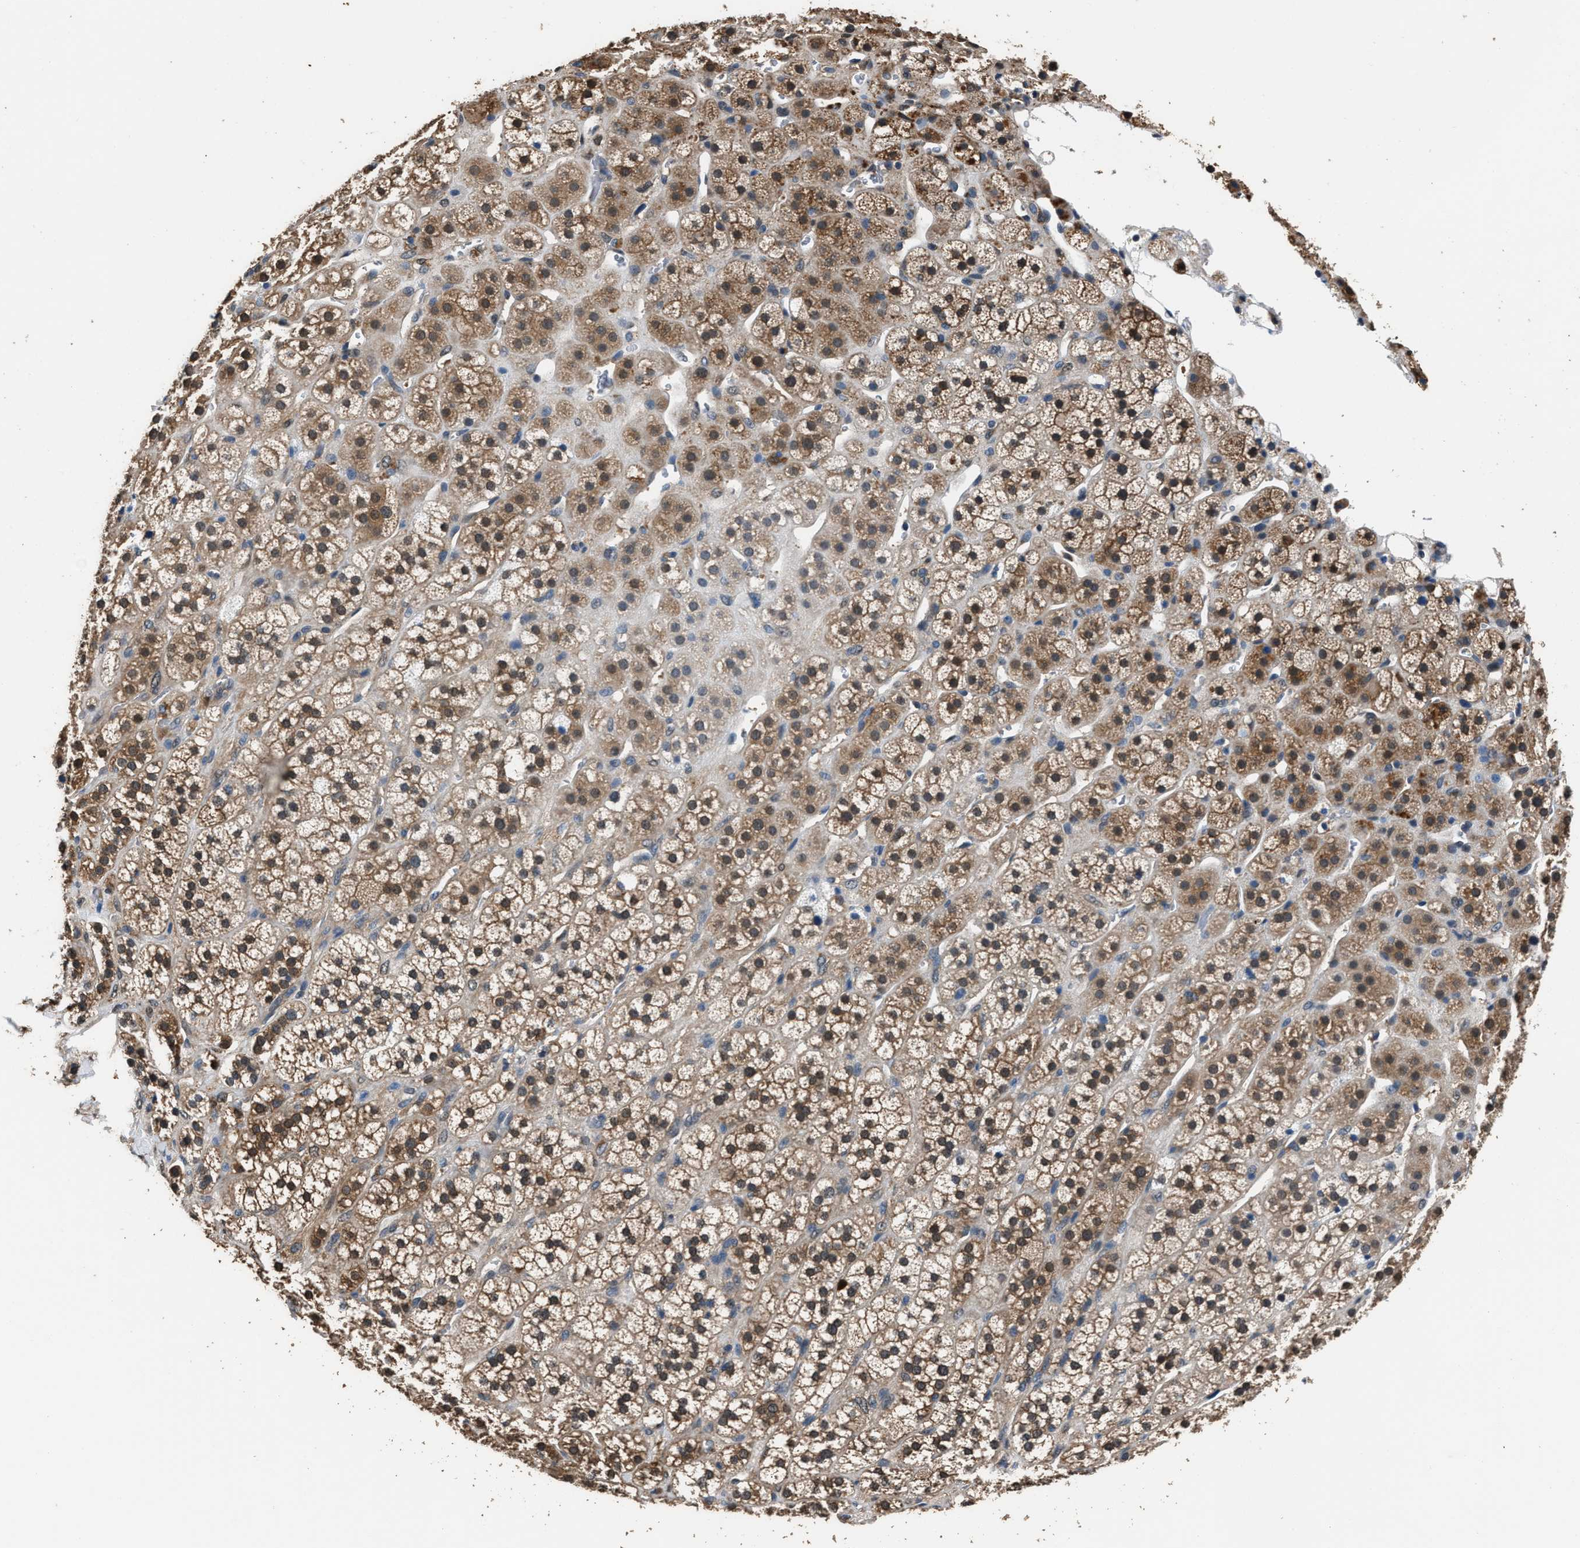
{"staining": {"intensity": "moderate", "quantity": ">75%", "location": "cytoplasmic/membranous"}, "tissue": "adrenal gland", "cell_type": "Glandular cells", "image_type": "normal", "snomed": [{"axis": "morphology", "description": "Normal tissue, NOS"}, {"axis": "topography", "description": "Adrenal gland"}], "caption": "Immunohistochemical staining of normal human adrenal gland demonstrates moderate cytoplasmic/membranous protein positivity in approximately >75% of glandular cells.", "gene": "GSTP1", "patient": {"sex": "male", "age": 56}}